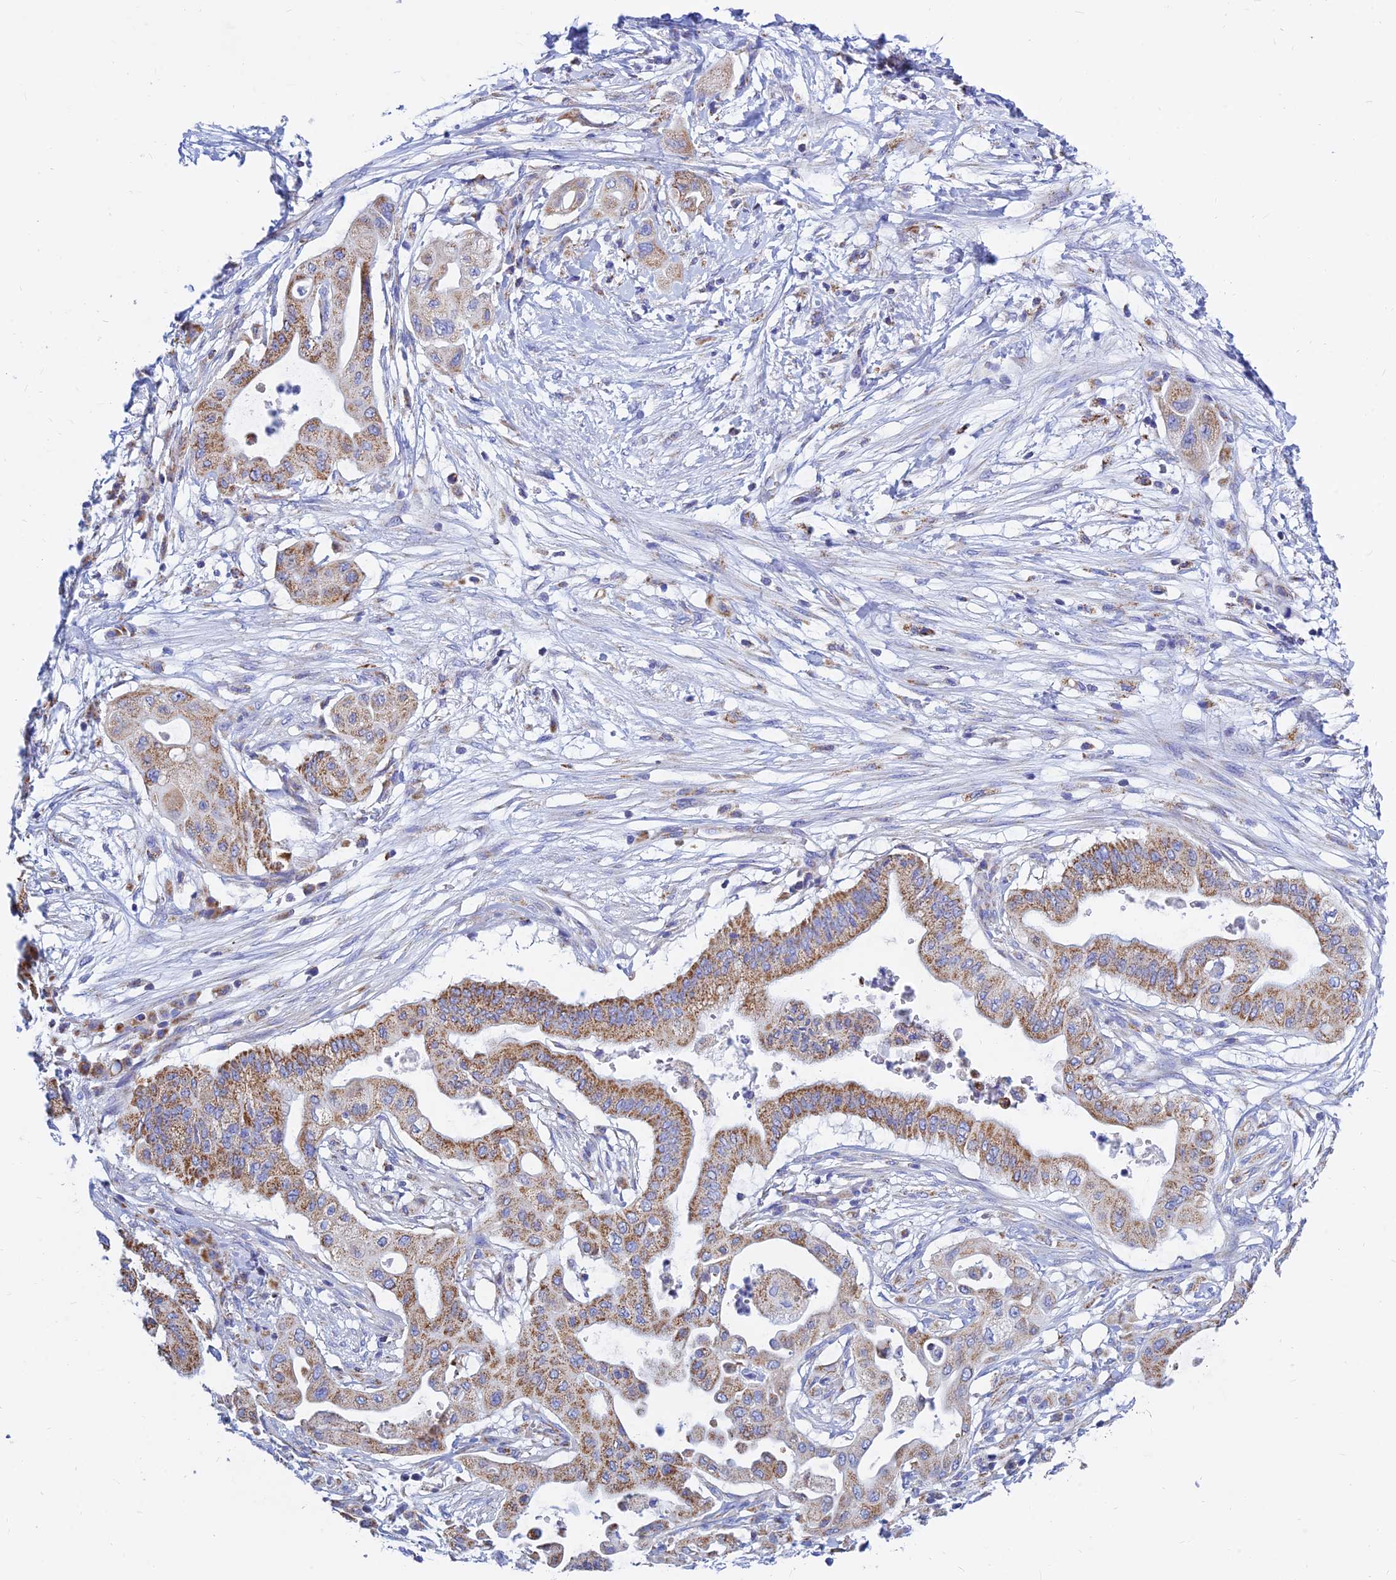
{"staining": {"intensity": "moderate", "quantity": ">75%", "location": "cytoplasmic/membranous"}, "tissue": "pancreatic cancer", "cell_type": "Tumor cells", "image_type": "cancer", "snomed": [{"axis": "morphology", "description": "Adenocarcinoma, NOS"}, {"axis": "topography", "description": "Pancreas"}], "caption": "Immunohistochemistry micrograph of human pancreatic adenocarcinoma stained for a protein (brown), which shows medium levels of moderate cytoplasmic/membranous expression in approximately >75% of tumor cells.", "gene": "MGST1", "patient": {"sex": "male", "age": 68}}